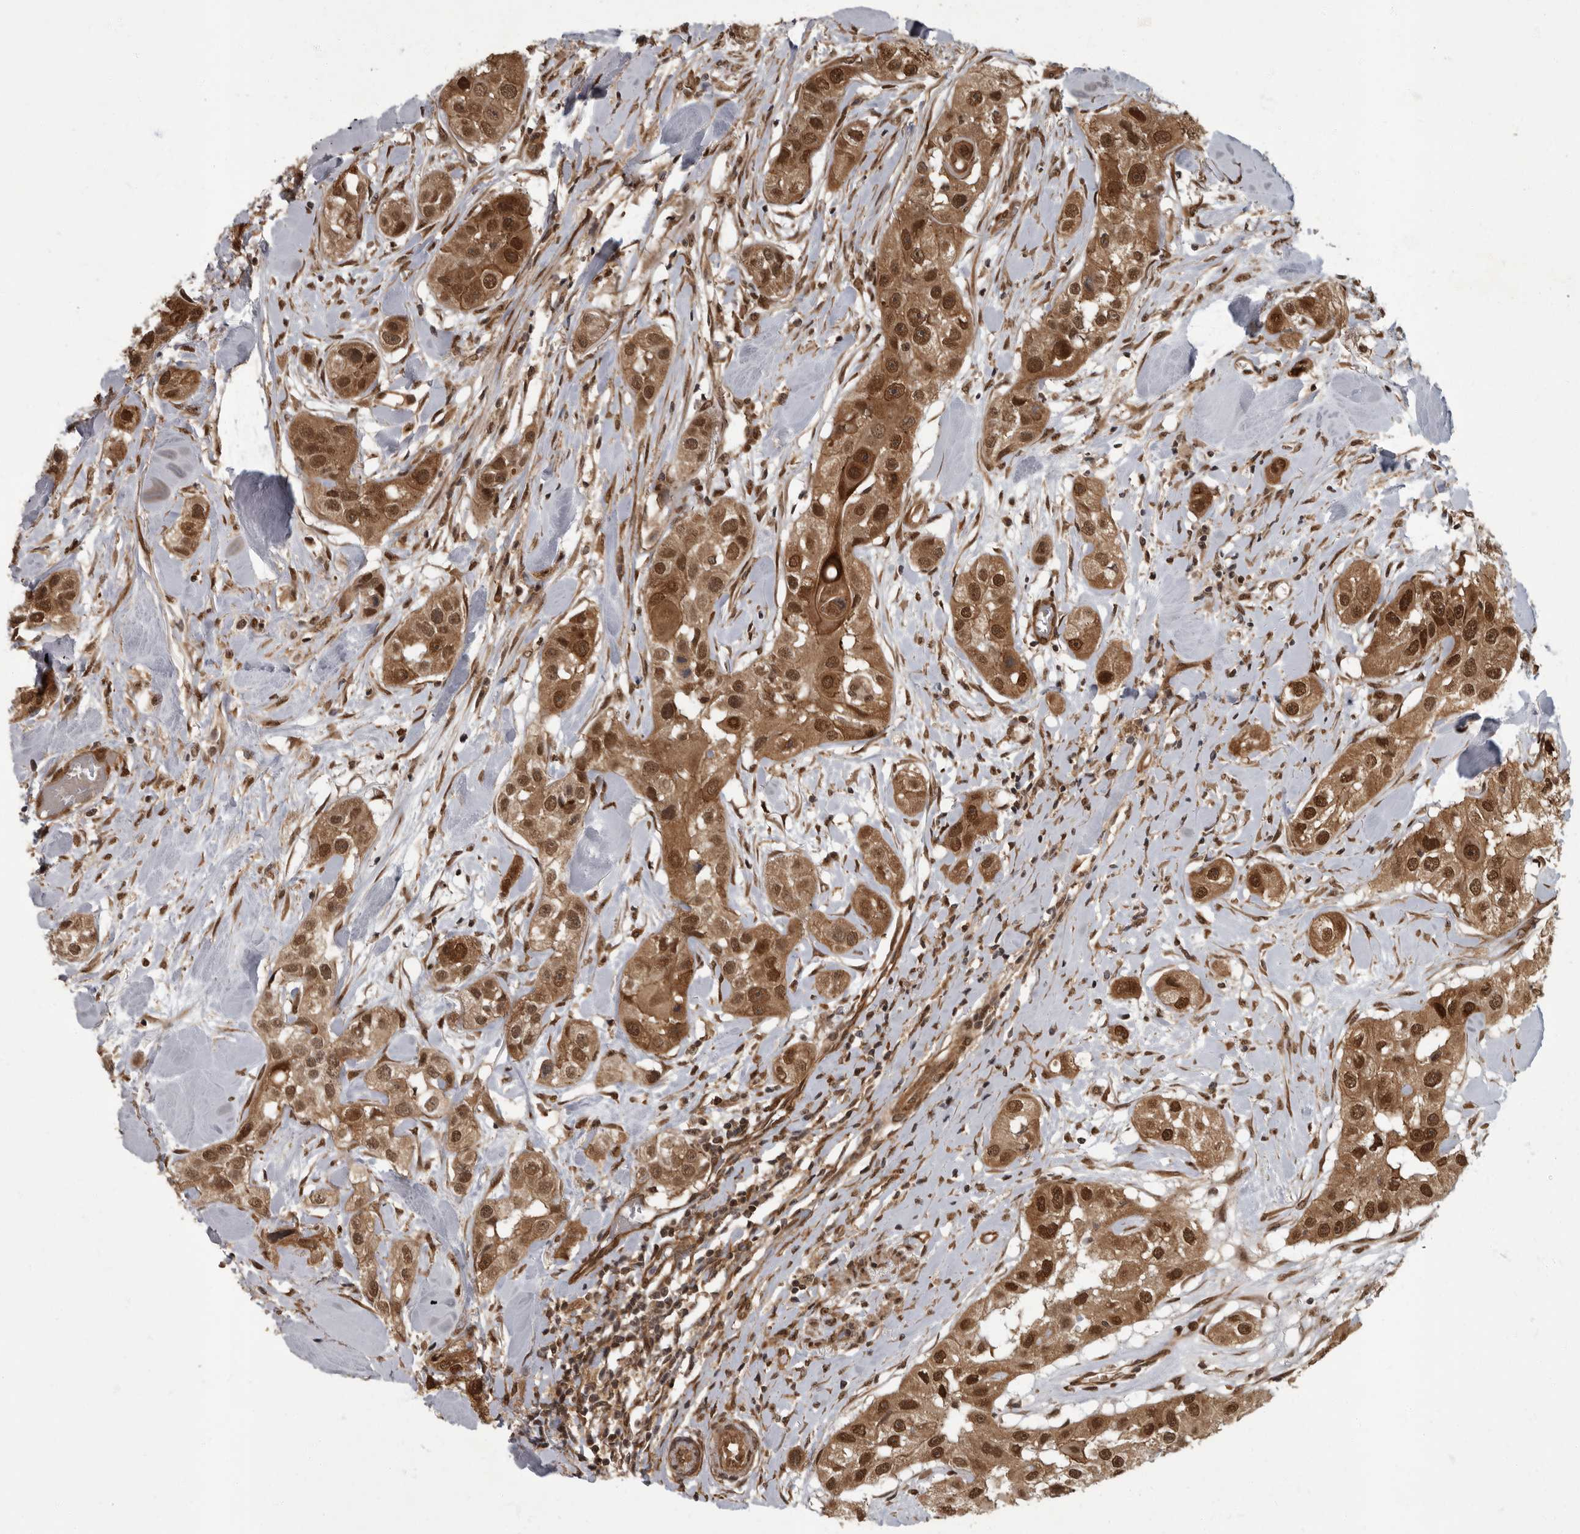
{"staining": {"intensity": "strong", "quantity": ">75%", "location": "cytoplasmic/membranous,nuclear"}, "tissue": "head and neck cancer", "cell_type": "Tumor cells", "image_type": "cancer", "snomed": [{"axis": "morphology", "description": "Normal tissue, NOS"}, {"axis": "morphology", "description": "Squamous cell carcinoma, NOS"}, {"axis": "topography", "description": "Skeletal muscle"}, {"axis": "topography", "description": "Head-Neck"}], "caption": "High-magnification brightfield microscopy of head and neck cancer stained with DAB (3,3'-diaminobenzidine) (brown) and counterstained with hematoxylin (blue). tumor cells exhibit strong cytoplasmic/membranous and nuclear staining is identified in about>75% of cells.", "gene": "VPS50", "patient": {"sex": "male", "age": 51}}